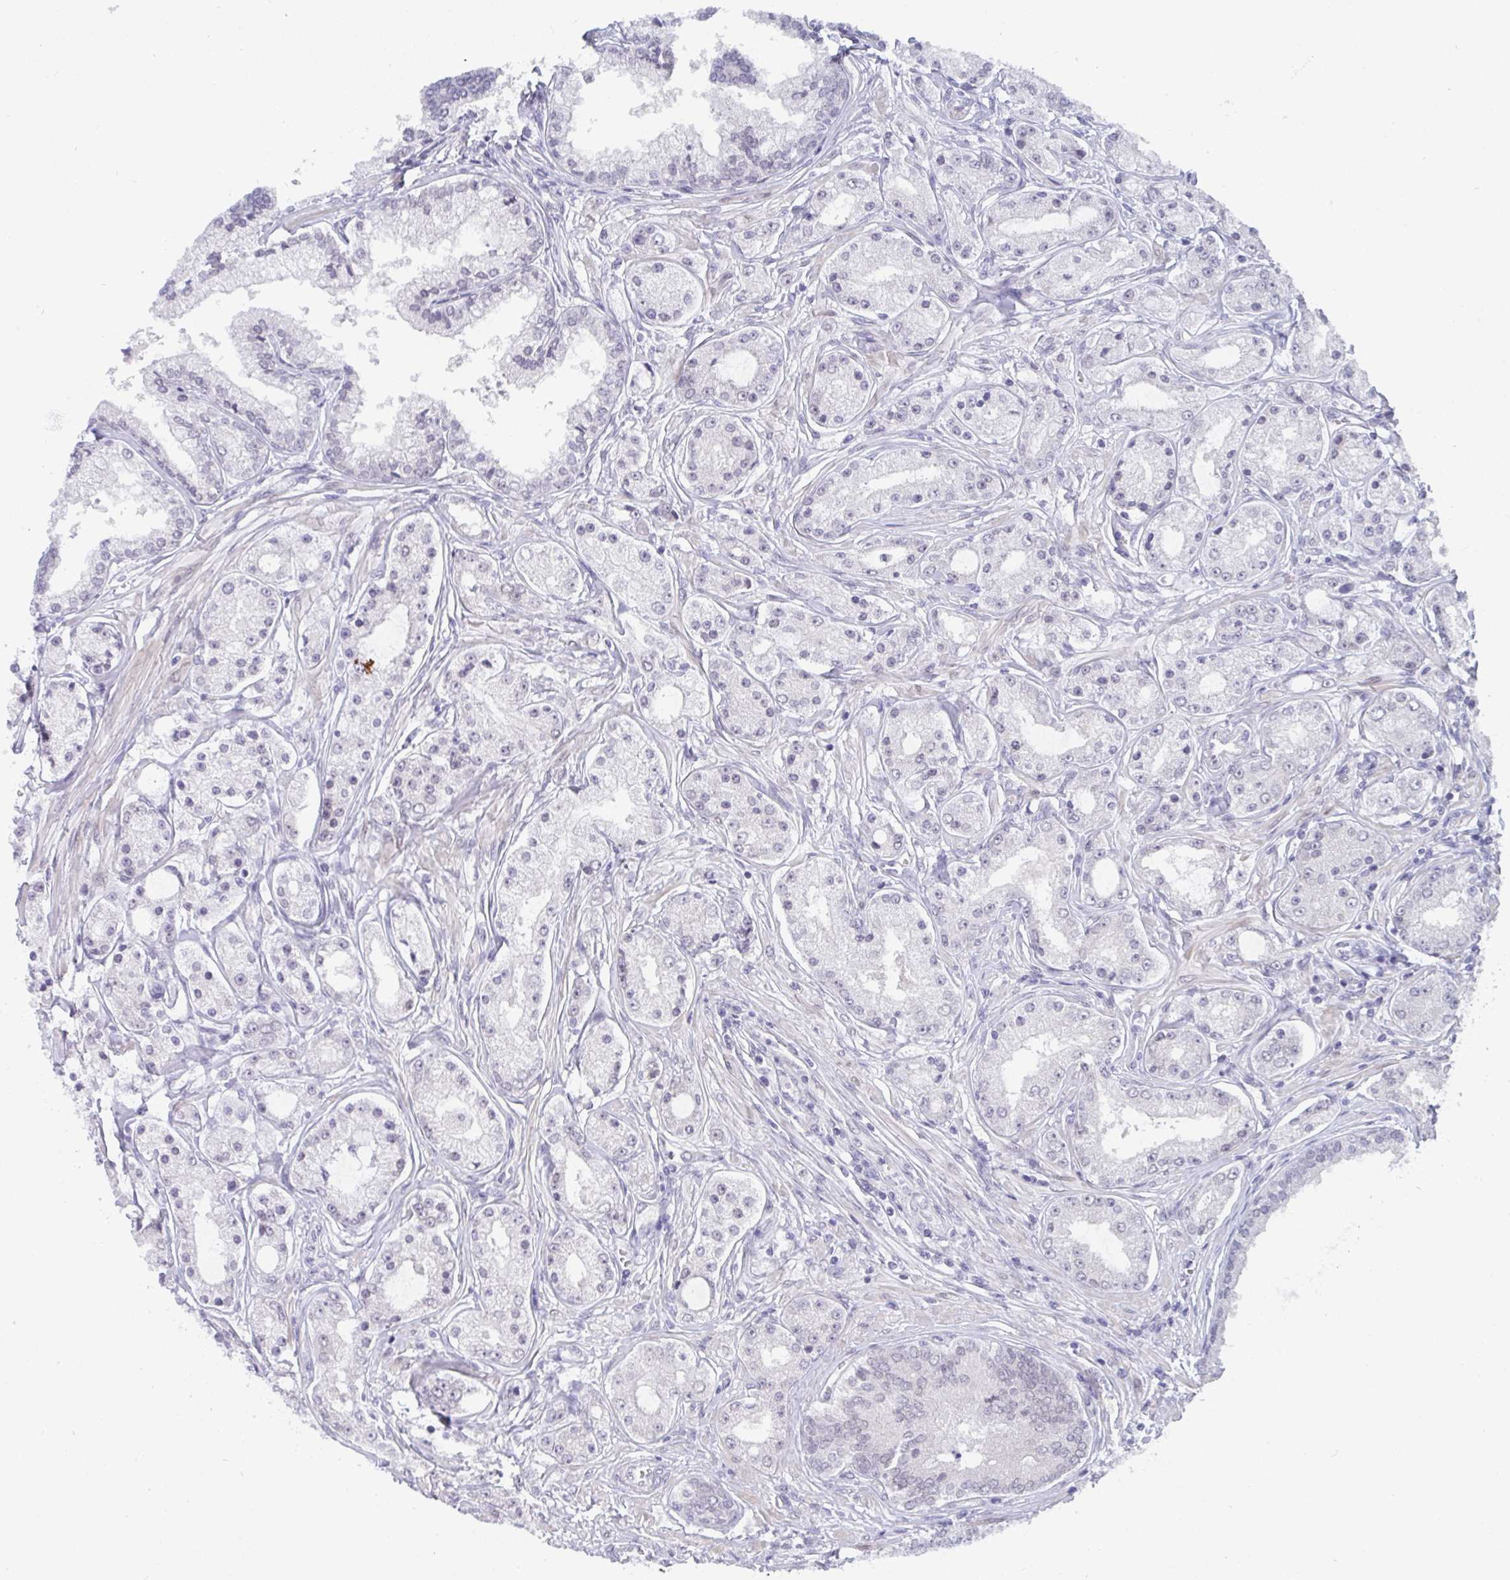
{"staining": {"intensity": "weak", "quantity": "25%-75%", "location": "nuclear"}, "tissue": "prostate cancer", "cell_type": "Tumor cells", "image_type": "cancer", "snomed": [{"axis": "morphology", "description": "Adenocarcinoma, High grade"}, {"axis": "topography", "description": "Prostate"}], "caption": "Immunohistochemistry (IHC) image of neoplastic tissue: human prostate adenocarcinoma (high-grade) stained using immunohistochemistry displays low levels of weak protein expression localized specifically in the nuclear of tumor cells, appearing as a nuclear brown color.", "gene": "BMAL2", "patient": {"sex": "male", "age": 66}}